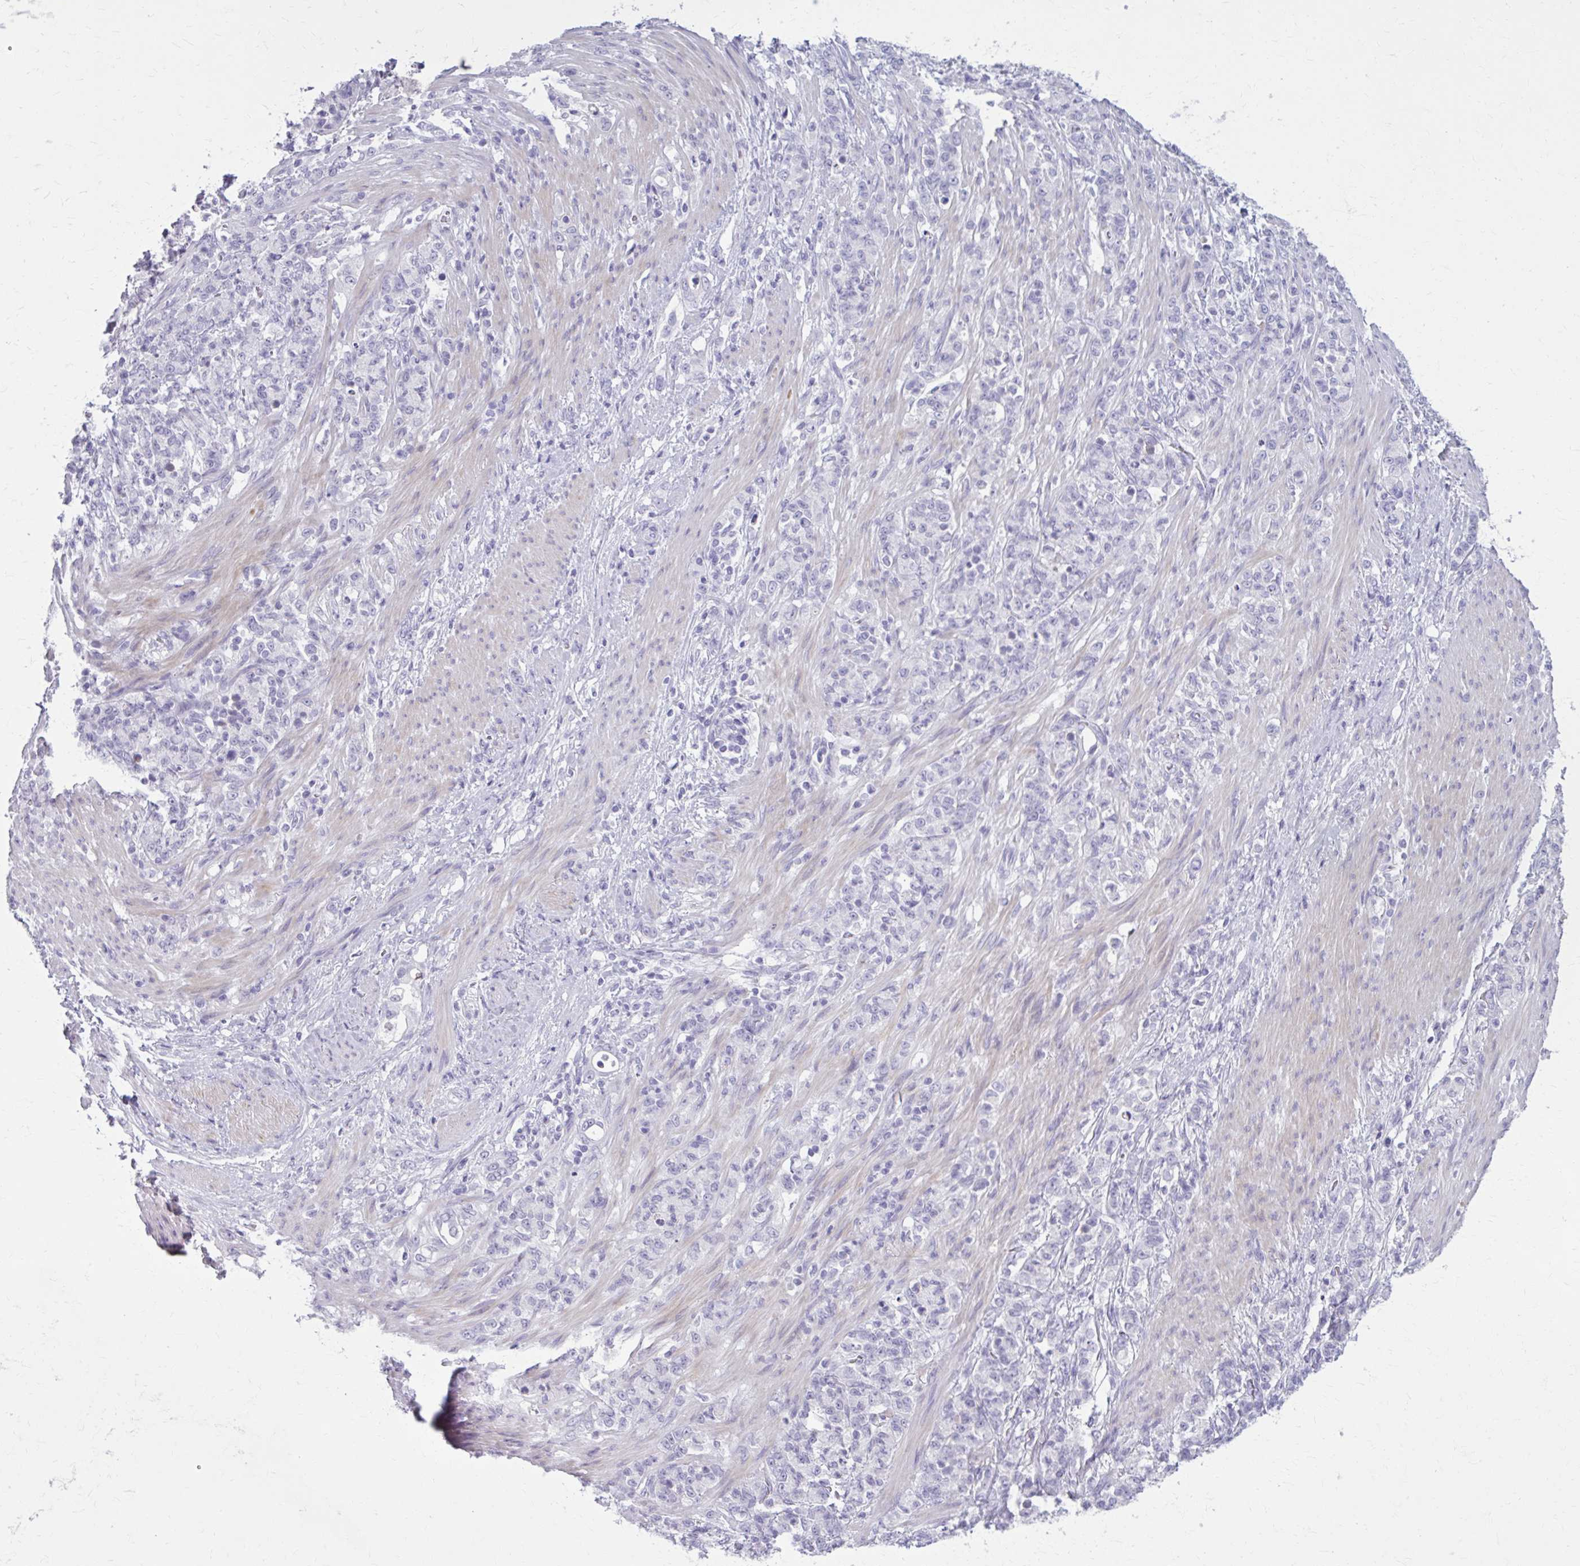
{"staining": {"intensity": "negative", "quantity": "none", "location": "none"}, "tissue": "stomach cancer", "cell_type": "Tumor cells", "image_type": "cancer", "snomed": [{"axis": "morphology", "description": "Adenocarcinoma, NOS"}, {"axis": "topography", "description": "Stomach"}], "caption": "The photomicrograph shows no staining of tumor cells in stomach adenocarcinoma.", "gene": "OR4B1", "patient": {"sex": "female", "age": 79}}